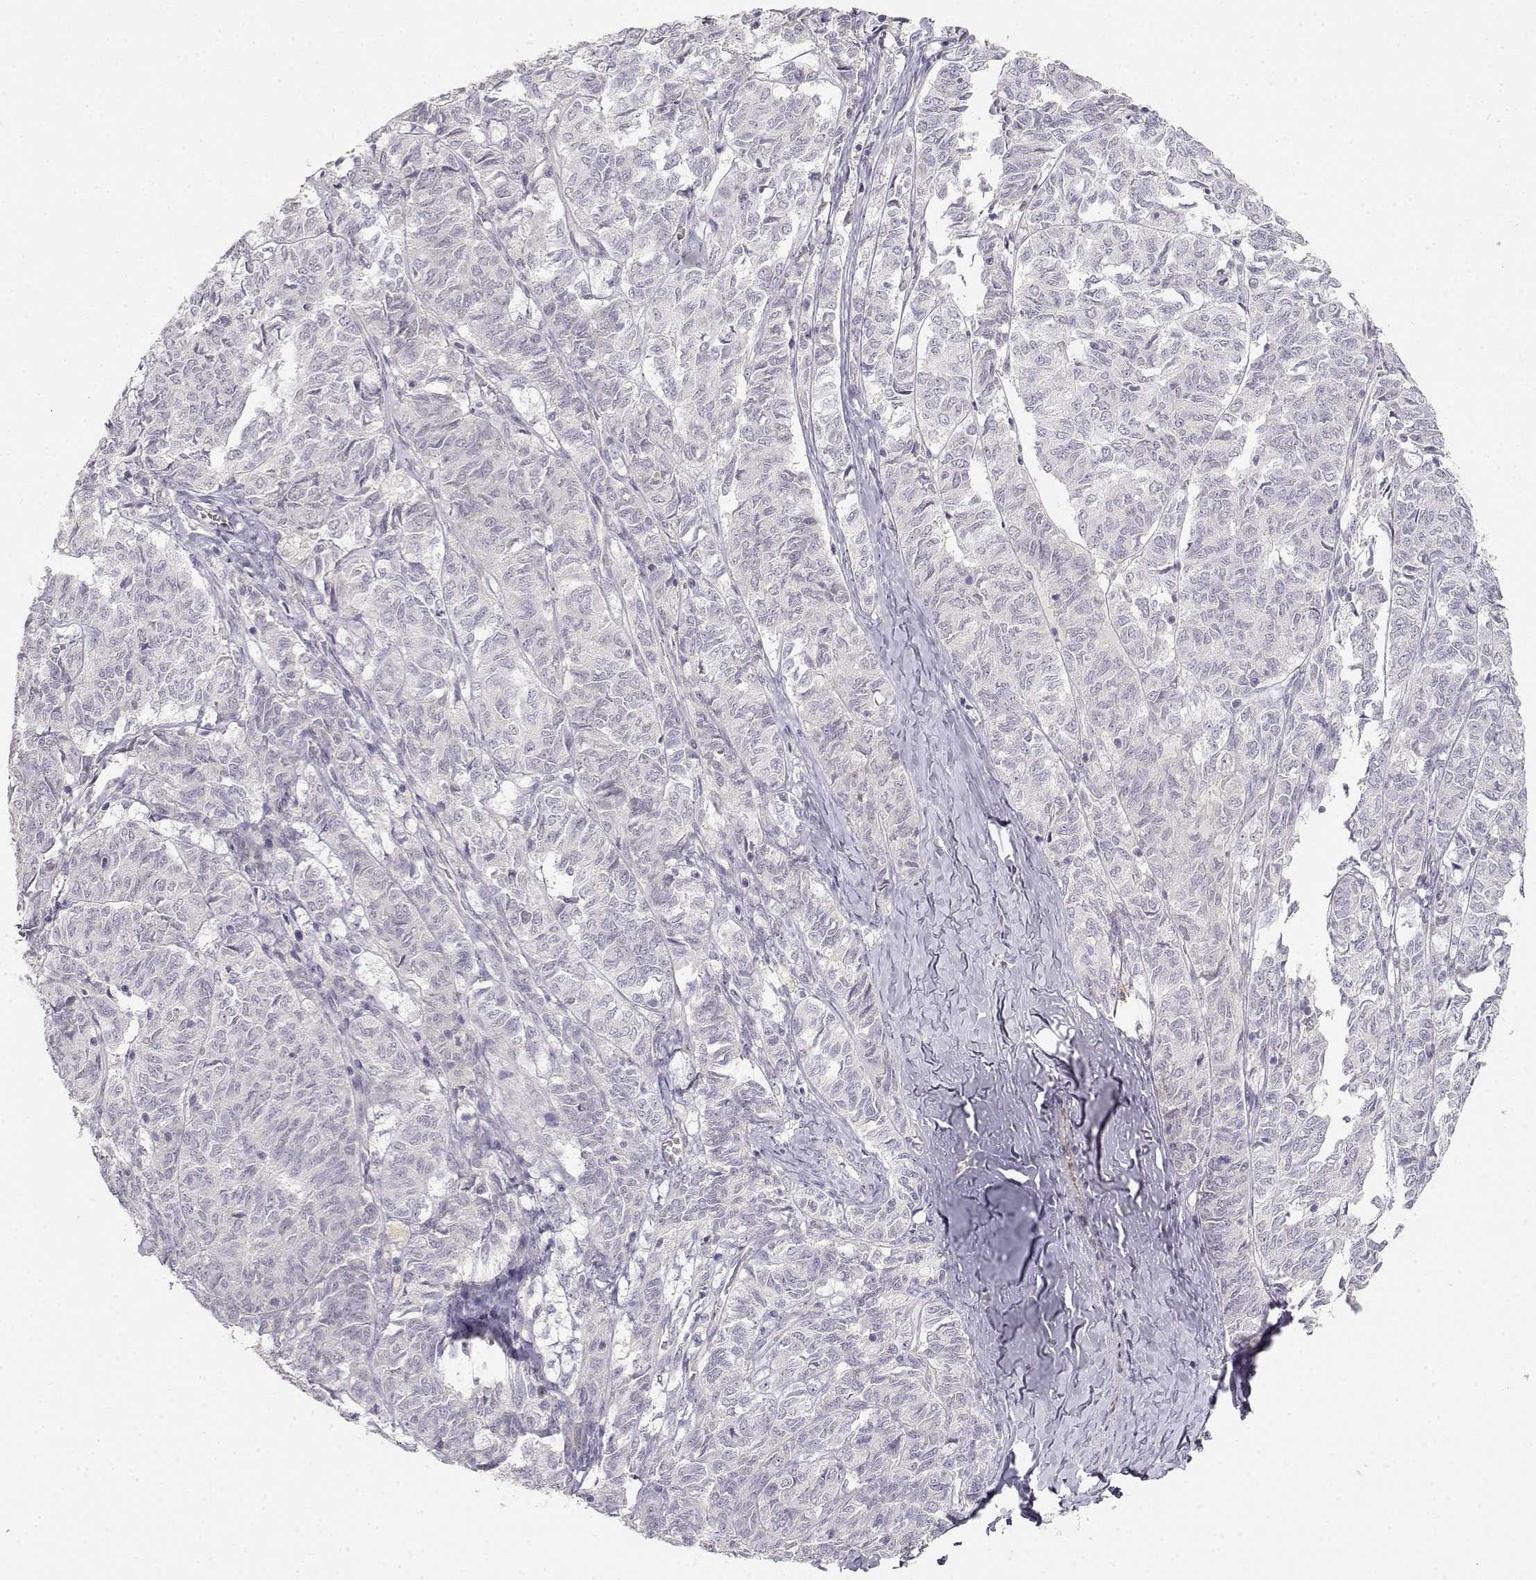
{"staining": {"intensity": "negative", "quantity": "none", "location": "none"}, "tissue": "ovarian cancer", "cell_type": "Tumor cells", "image_type": "cancer", "snomed": [{"axis": "morphology", "description": "Carcinoma, endometroid"}, {"axis": "topography", "description": "Ovary"}], "caption": "Immunohistochemistry photomicrograph of human ovarian endometroid carcinoma stained for a protein (brown), which shows no positivity in tumor cells. (DAB IHC with hematoxylin counter stain).", "gene": "EAF2", "patient": {"sex": "female", "age": 80}}